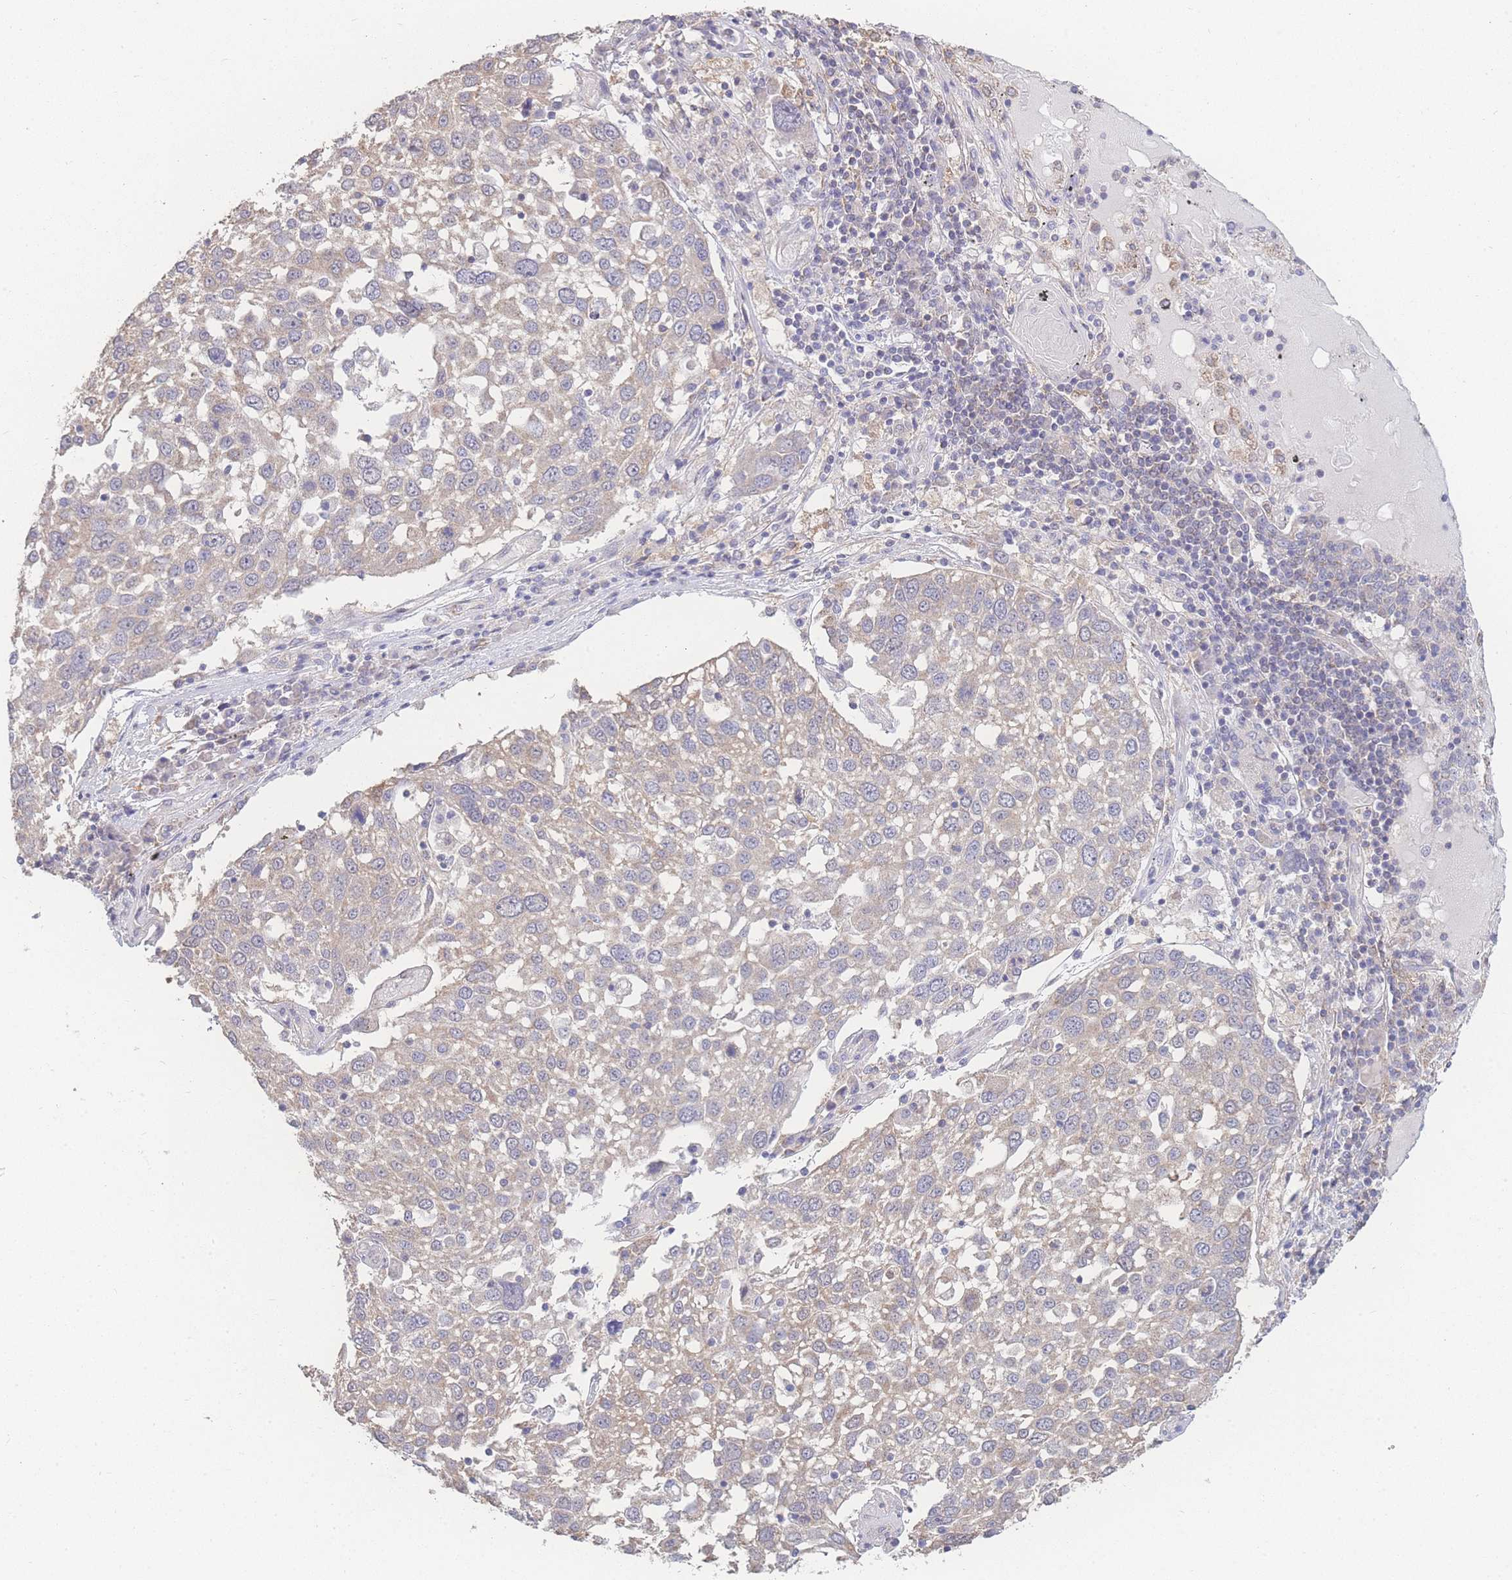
{"staining": {"intensity": "weak", "quantity": "25%-75%", "location": "cytoplasmic/membranous"}, "tissue": "lung cancer", "cell_type": "Tumor cells", "image_type": "cancer", "snomed": [{"axis": "morphology", "description": "Squamous cell carcinoma, NOS"}, {"axis": "topography", "description": "Lung"}], "caption": "Human lung cancer stained with a brown dye displays weak cytoplasmic/membranous positive positivity in approximately 25%-75% of tumor cells.", "gene": "GIPR", "patient": {"sex": "male", "age": 65}}